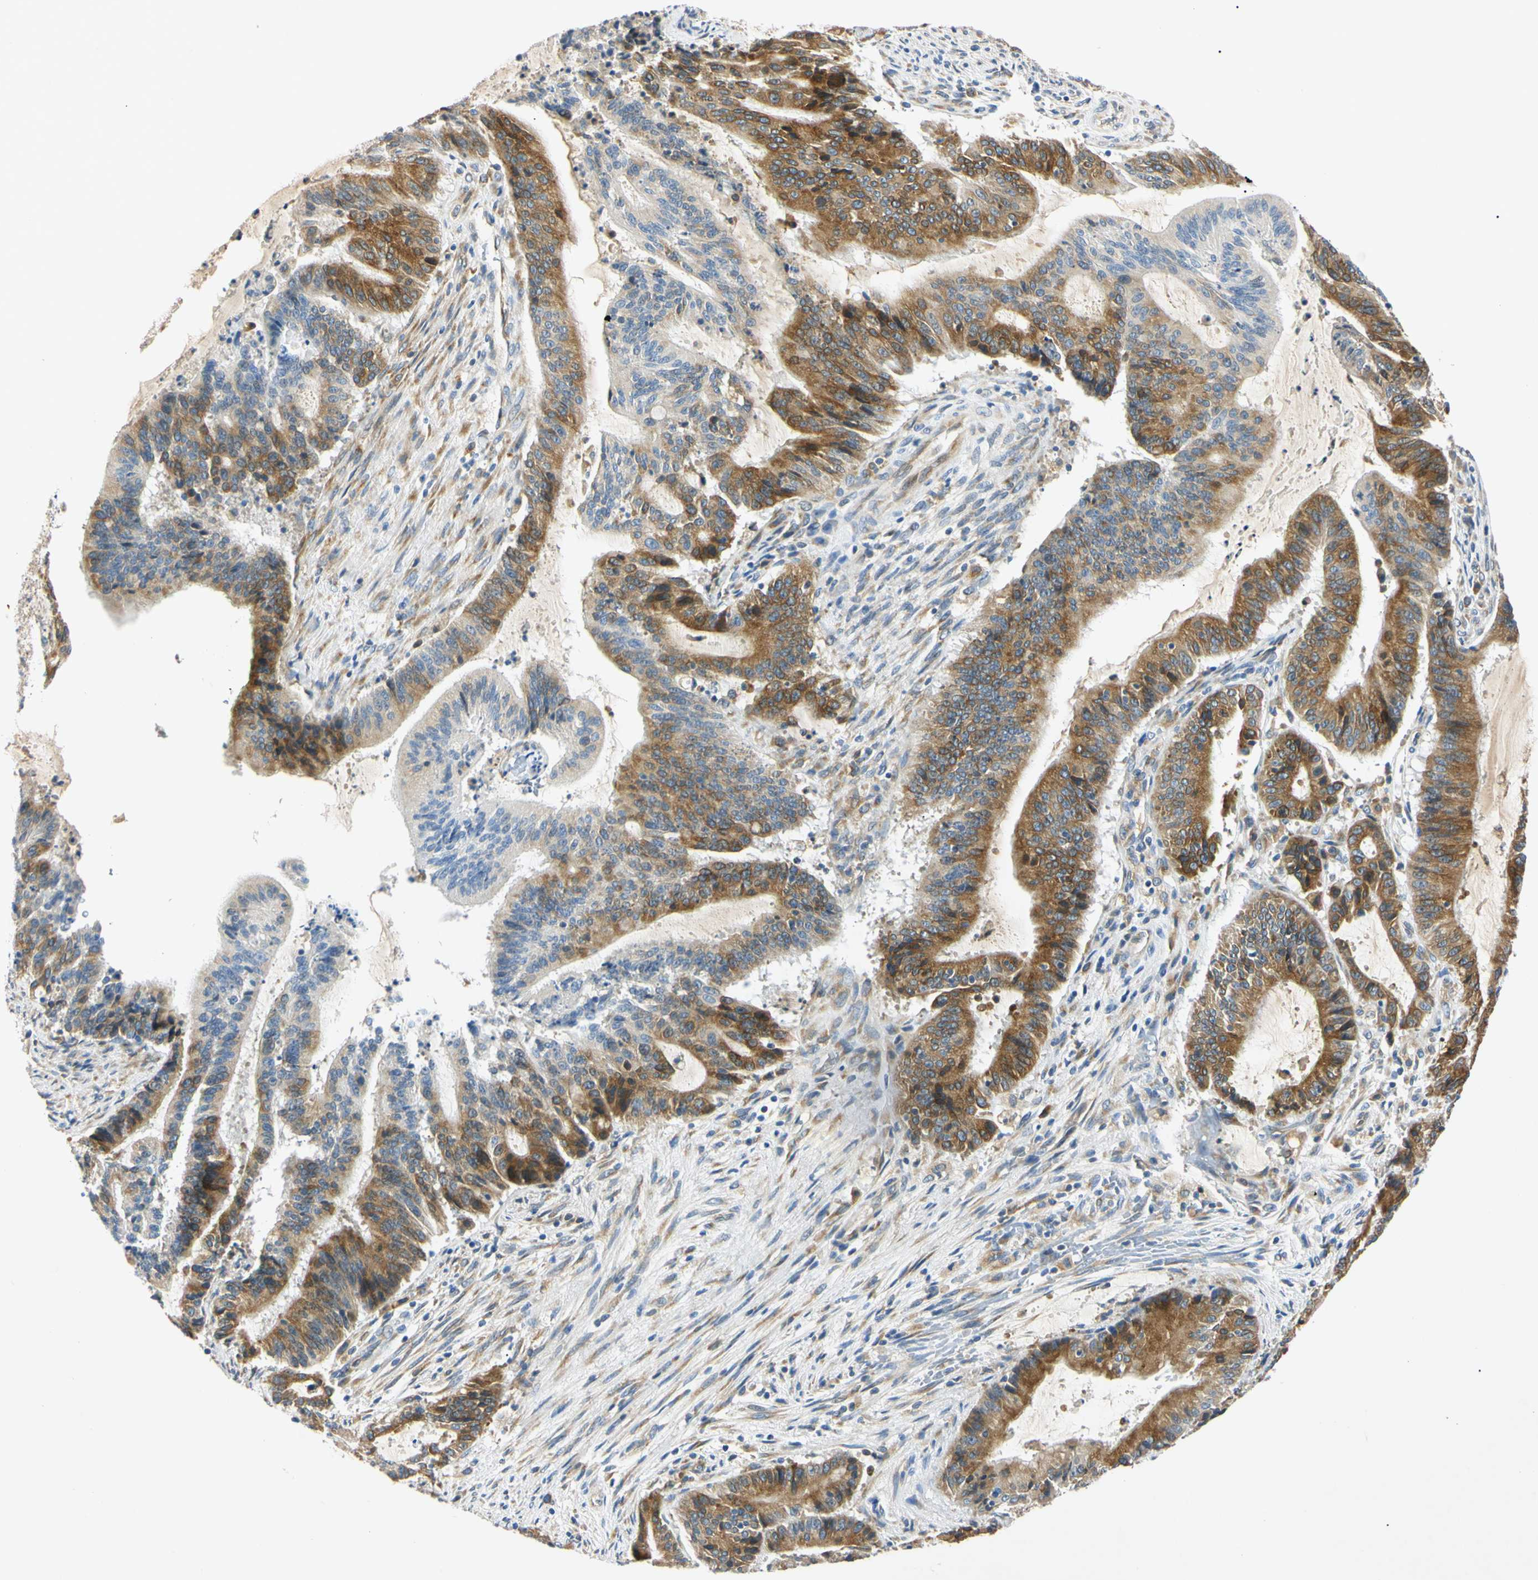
{"staining": {"intensity": "moderate", "quantity": "25%-75%", "location": "cytoplasmic/membranous"}, "tissue": "liver cancer", "cell_type": "Tumor cells", "image_type": "cancer", "snomed": [{"axis": "morphology", "description": "Cholangiocarcinoma"}, {"axis": "topography", "description": "Liver"}], "caption": "Immunohistochemical staining of human liver cancer displays medium levels of moderate cytoplasmic/membranous expression in approximately 25%-75% of tumor cells.", "gene": "DNAJB12", "patient": {"sex": "female", "age": 73}}